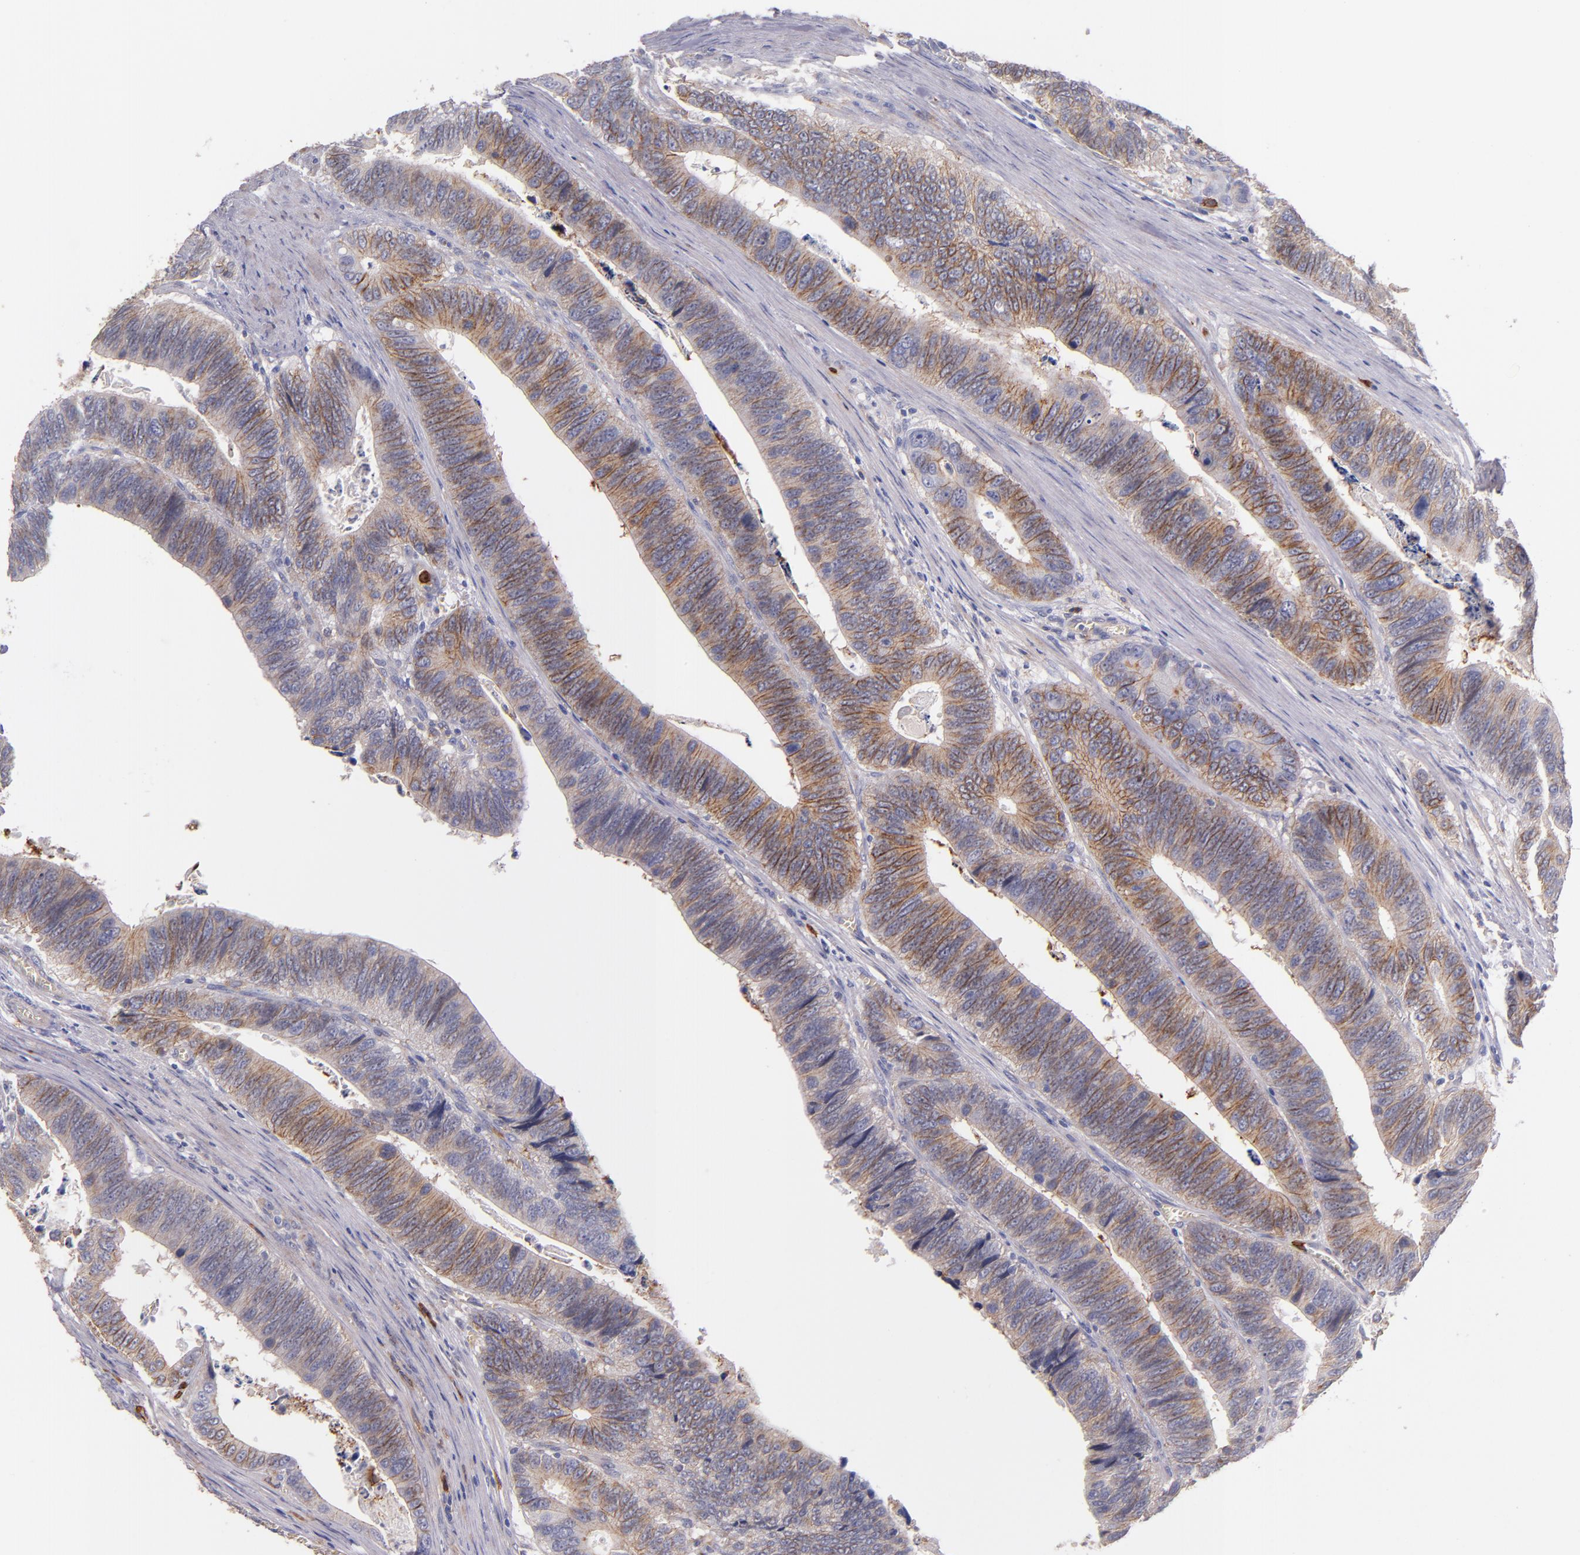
{"staining": {"intensity": "moderate", "quantity": "25%-75%", "location": "cytoplasmic/membranous"}, "tissue": "colorectal cancer", "cell_type": "Tumor cells", "image_type": "cancer", "snomed": [{"axis": "morphology", "description": "Adenocarcinoma, NOS"}, {"axis": "topography", "description": "Colon"}], "caption": "Colorectal adenocarcinoma tissue exhibits moderate cytoplasmic/membranous staining in about 25%-75% of tumor cells, visualized by immunohistochemistry.", "gene": "C5AR1", "patient": {"sex": "male", "age": 72}}